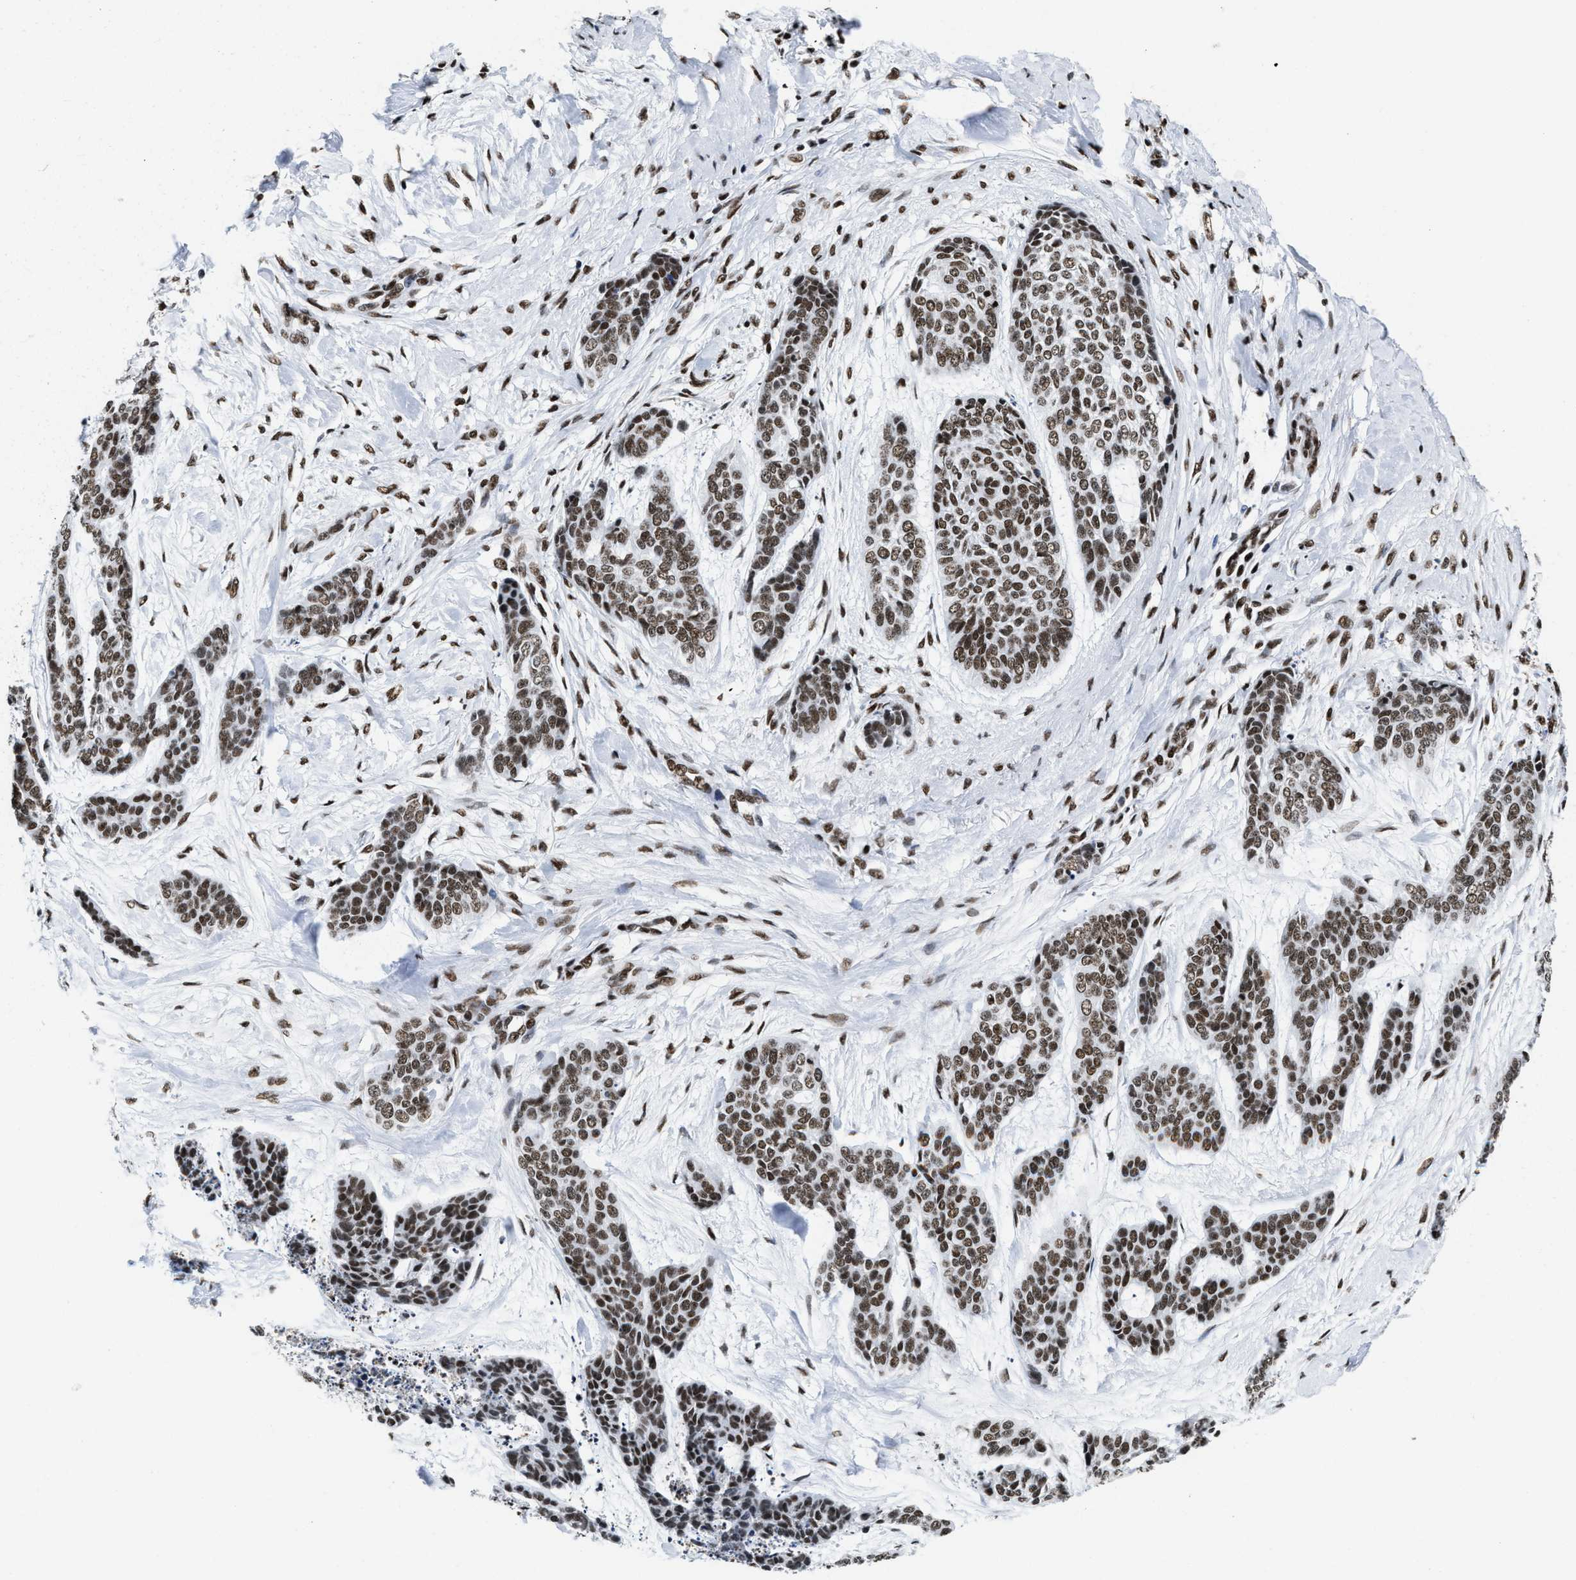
{"staining": {"intensity": "moderate", "quantity": ">75%", "location": "nuclear"}, "tissue": "skin cancer", "cell_type": "Tumor cells", "image_type": "cancer", "snomed": [{"axis": "morphology", "description": "Basal cell carcinoma"}, {"axis": "topography", "description": "Skin"}], "caption": "This is a micrograph of immunohistochemistry (IHC) staining of skin cancer (basal cell carcinoma), which shows moderate expression in the nuclear of tumor cells.", "gene": "SMARCC2", "patient": {"sex": "female", "age": 64}}